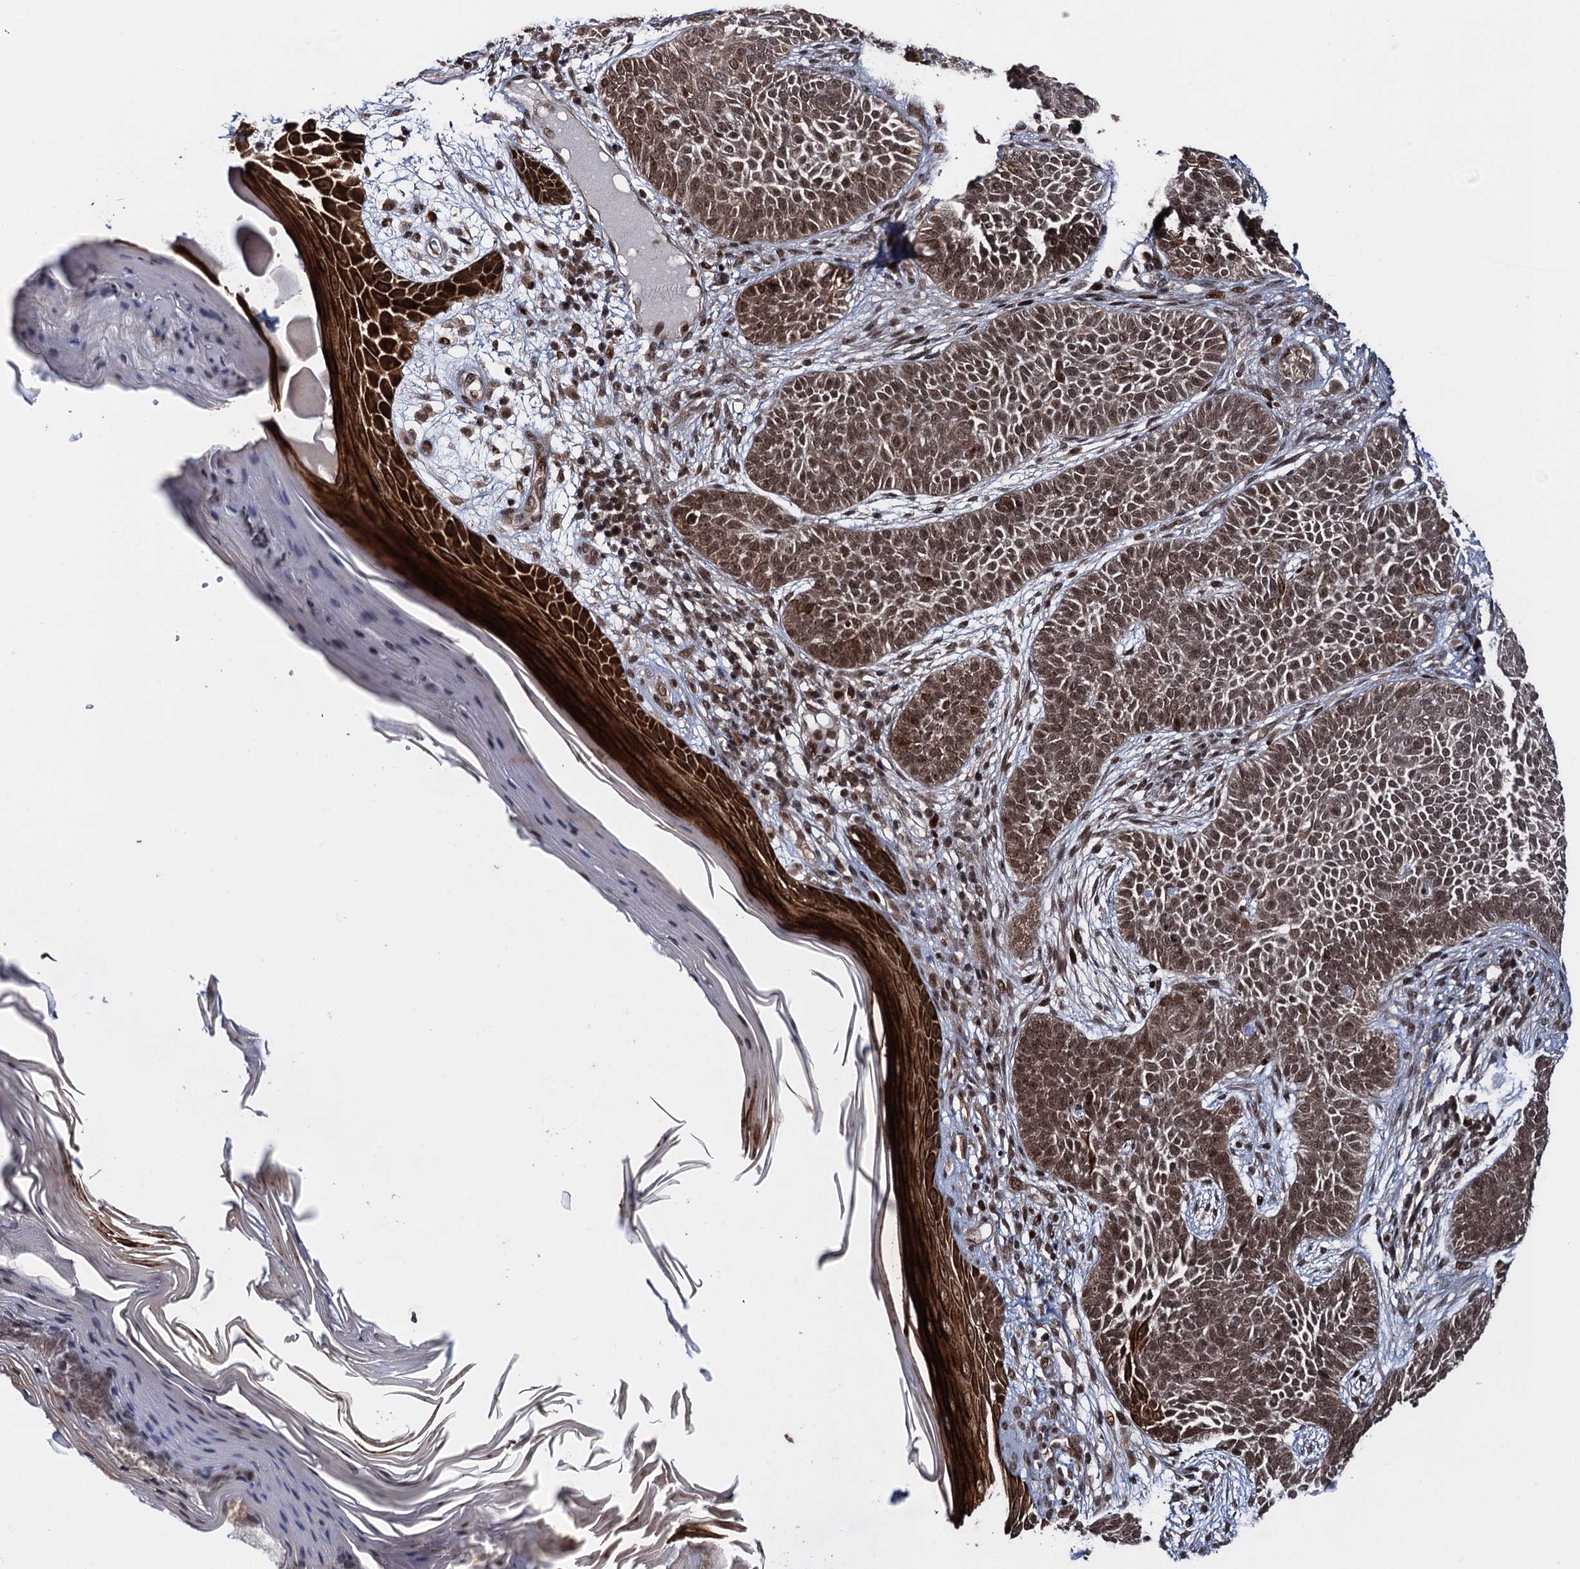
{"staining": {"intensity": "strong", "quantity": ">75%", "location": "nuclear"}, "tissue": "skin cancer", "cell_type": "Tumor cells", "image_type": "cancer", "snomed": [{"axis": "morphology", "description": "Basal cell carcinoma"}, {"axis": "topography", "description": "Skin"}], "caption": "Human skin cancer stained for a protein (brown) exhibits strong nuclear positive staining in about >75% of tumor cells.", "gene": "ZNF169", "patient": {"sex": "male", "age": 85}}